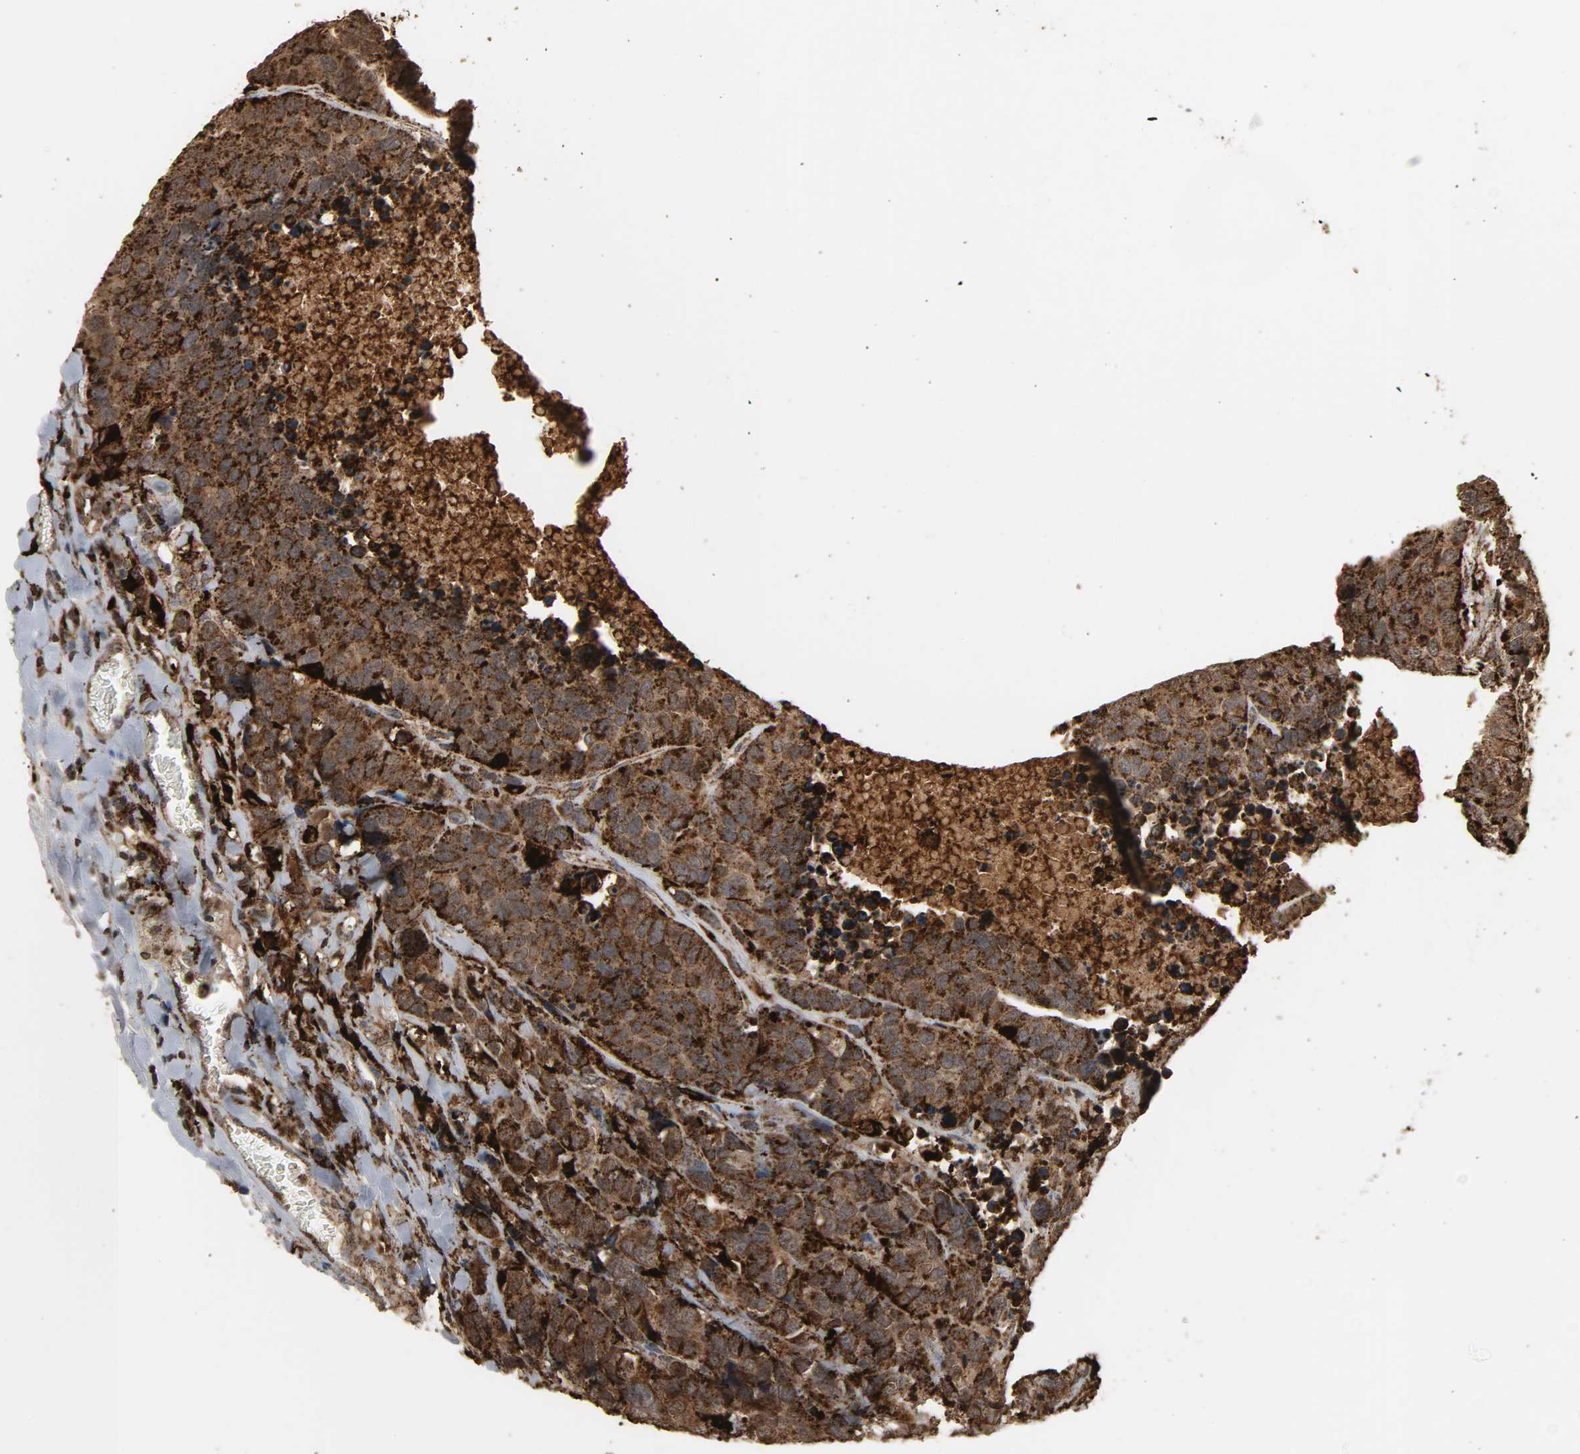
{"staining": {"intensity": "strong", "quantity": ">75%", "location": "cytoplasmic/membranous"}, "tissue": "carcinoid", "cell_type": "Tumor cells", "image_type": "cancer", "snomed": [{"axis": "morphology", "description": "Carcinoid, malignant, NOS"}, {"axis": "topography", "description": "Lung"}], "caption": "There is high levels of strong cytoplasmic/membranous staining in tumor cells of carcinoid (malignant), as demonstrated by immunohistochemical staining (brown color).", "gene": "PSAP", "patient": {"sex": "male", "age": 60}}